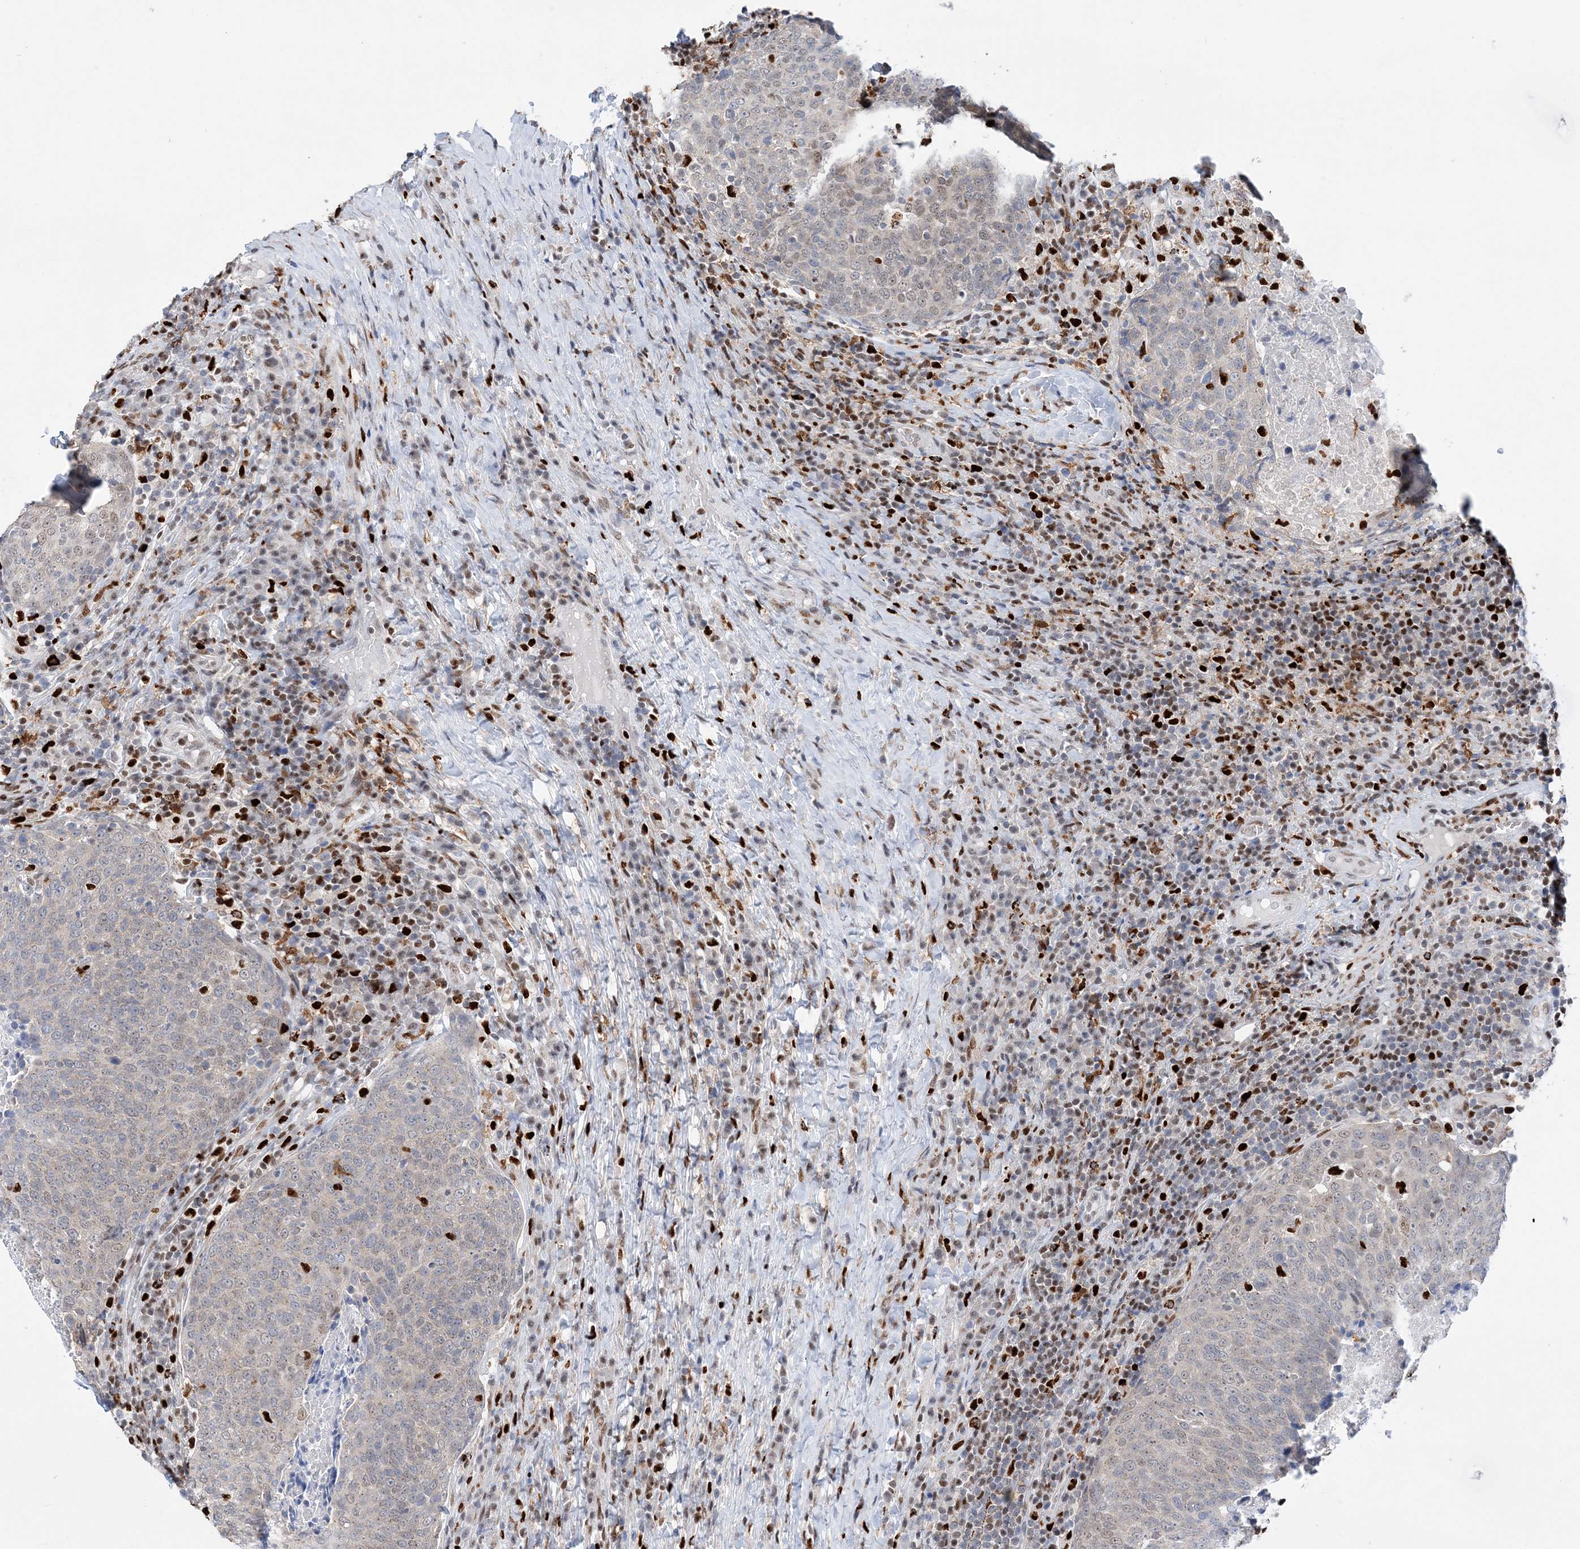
{"staining": {"intensity": "negative", "quantity": "none", "location": "none"}, "tissue": "head and neck cancer", "cell_type": "Tumor cells", "image_type": "cancer", "snomed": [{"axis": "morphology", "description": "Squamous cell carcinoma, NOS"}, {"axis": "morphology", "description": "Squamous cell carcinoma, metastatic, NOS"}, {"axis": "topography", "description": "Lymph node"}, {"axis": "topography", "description": "Head-Neck"}], "caption": "IHC photomicrograph of squamous cell carcinoma (head and neck) stained for a protein (brown), which shows no positivity in tumor cells.", "gene": "NIT2", "patient": {"sex": "male", "age": 62}}